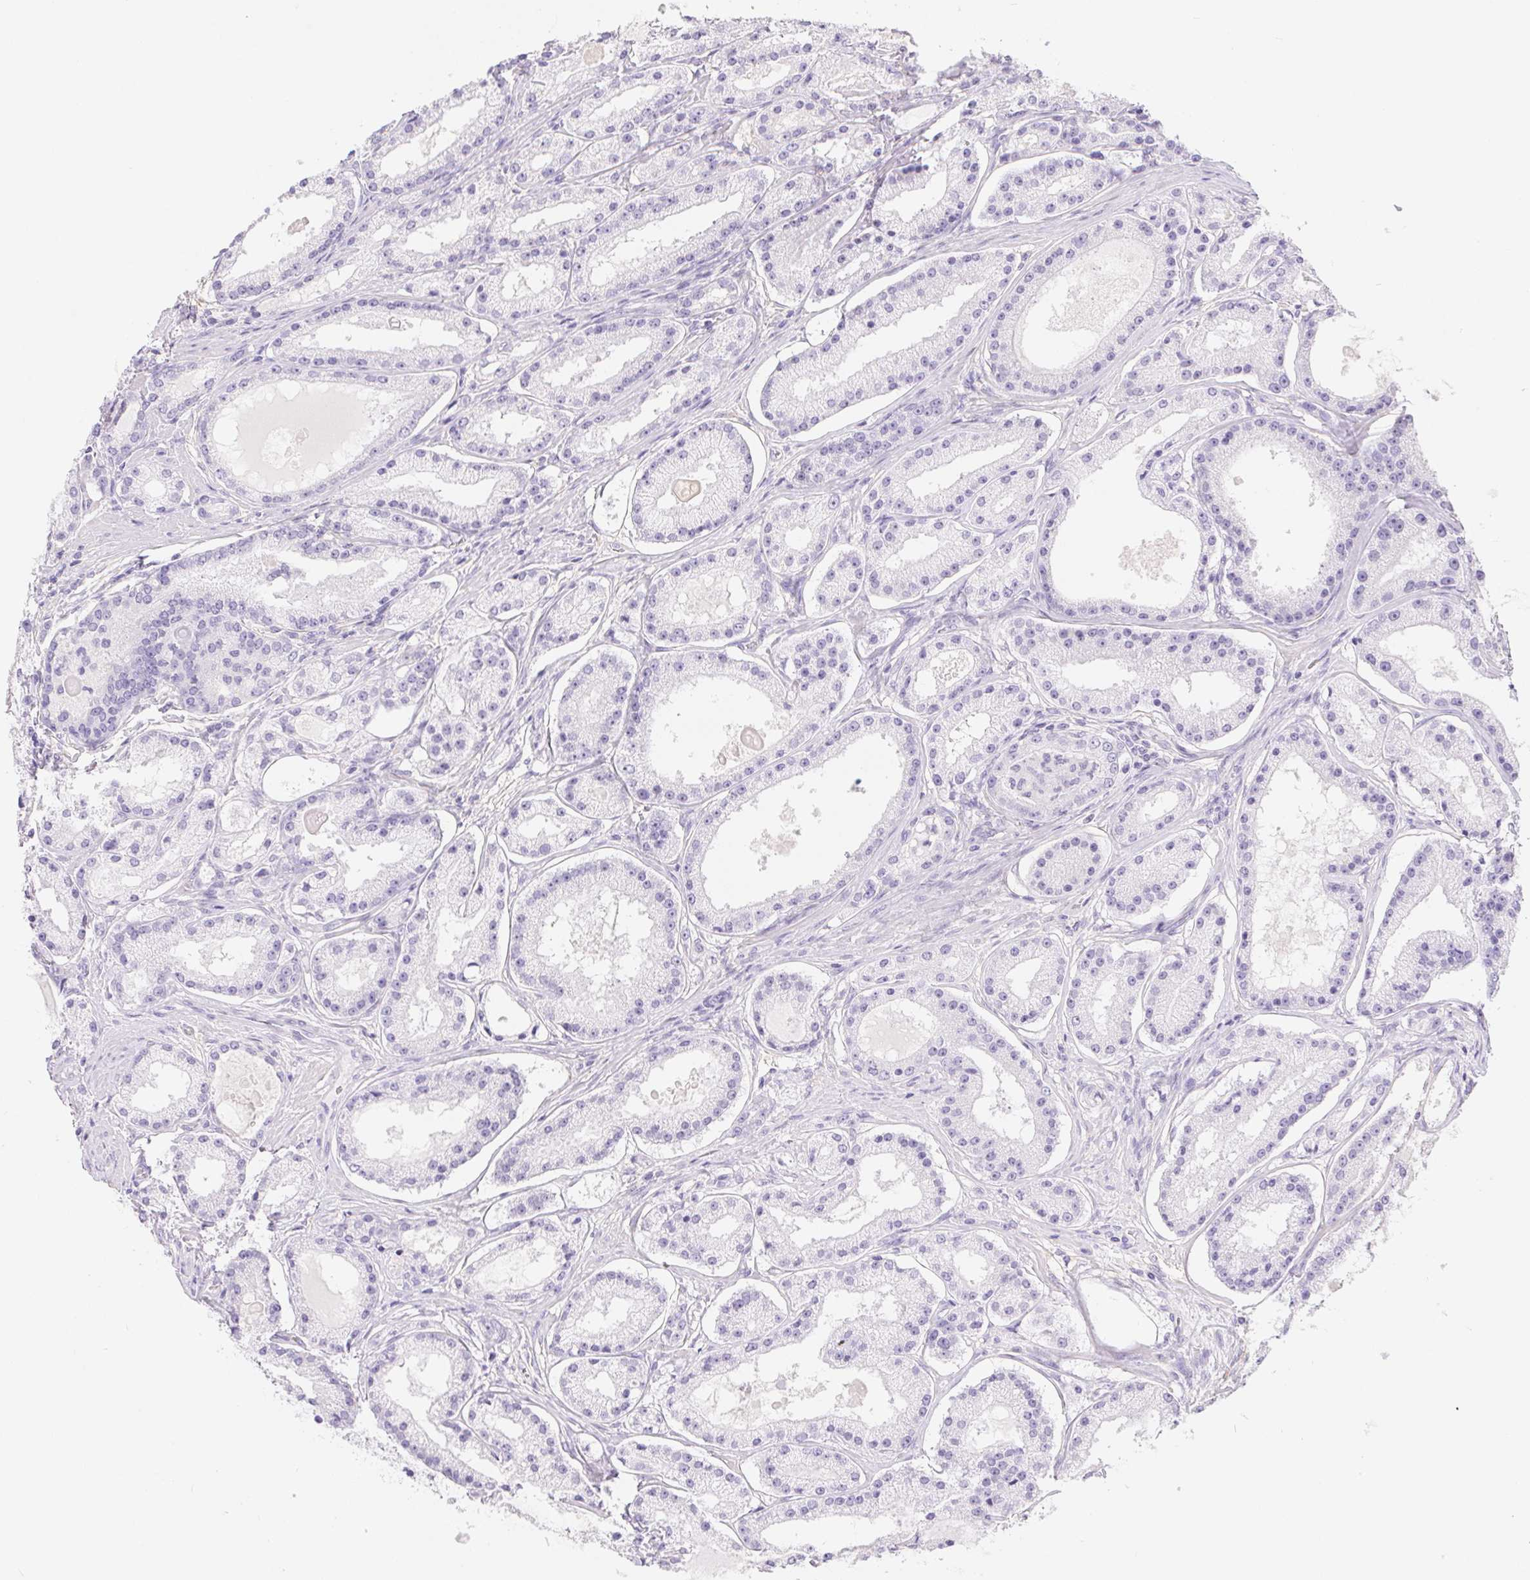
{"staining": {"intensity": "negative", "quantity": "none", "location": "none"}, "tissue": "prostate cancer", "cell_type": "Tumor cells", "image_type": "cancer", "snomed": [{"axis": "morphology", "description": "Adenocarcinoma, Low grade"}, {"axis": "topography", "description": "Prostate"}], "caption": "A histopathology image of human prostate adenocarcinoma (low-grade) is negative for staining in tumor cells. The staining is performed using DAB (3,3'-diaminobenzidine) brown chromogen with nuclei counter-stained in using hematoxylin.", "gene": "PNLIP", "patient": {"sex": "male", "age": 57}}